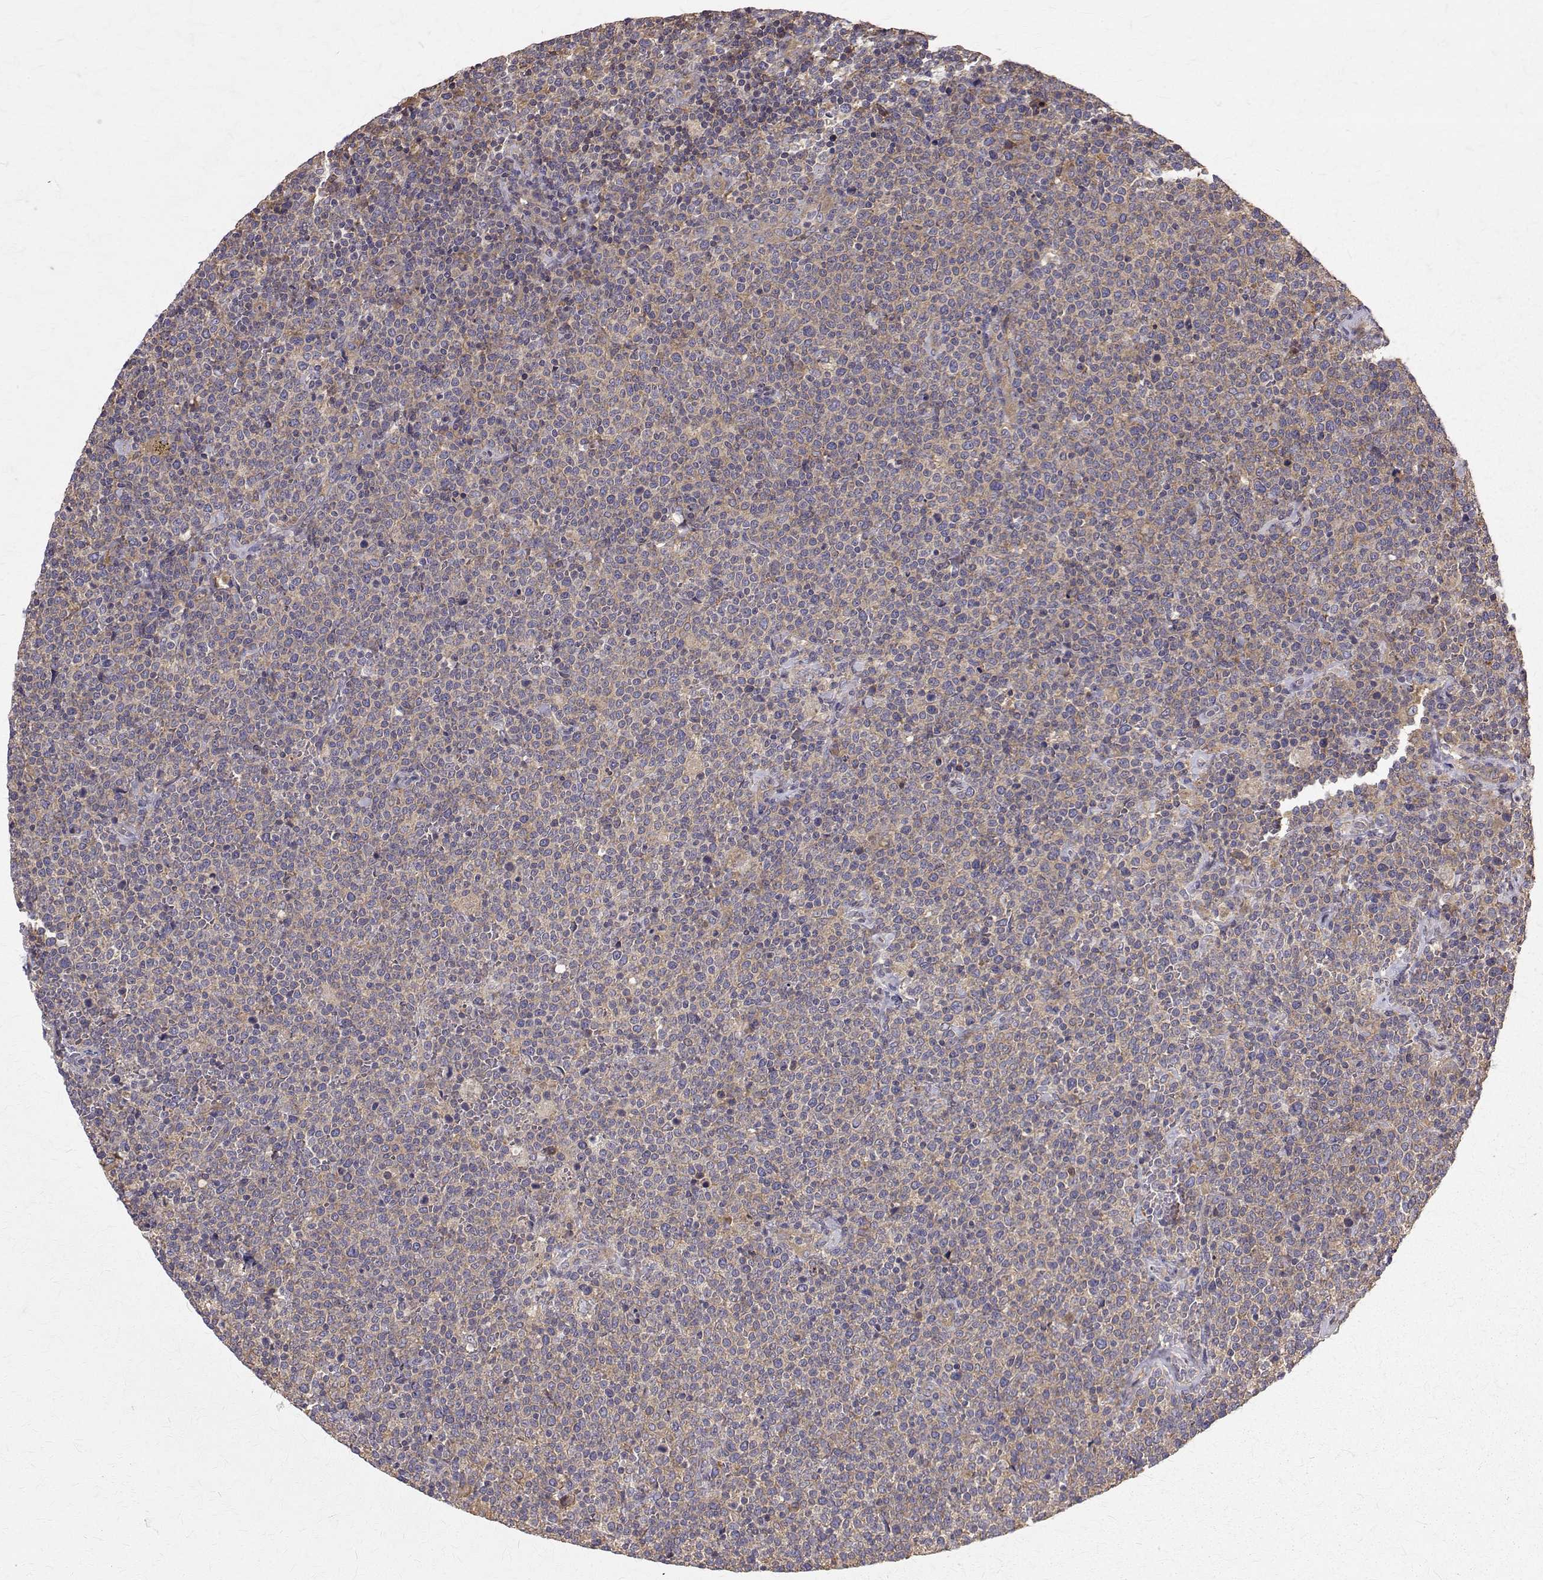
{"staining": {"intensity": "negative", "quantity": "none", "location": "none"}, "tissue": "lymphoma", "cell_type": "Tumor cells", "image_type": "cancer", "snomed": [{"axis": "morphology", "description": "Malignant lymphoma, non-Hodgkin's type, High grade"}, {"axis": "topography", "description": "Lymph node"}], "caption": "DAB immunohistochemical staining of human lymphoma reveals no significant positivity in tumor cells.", "gene": "FARSB", "patient": {"sex": "male", "age": 61}}